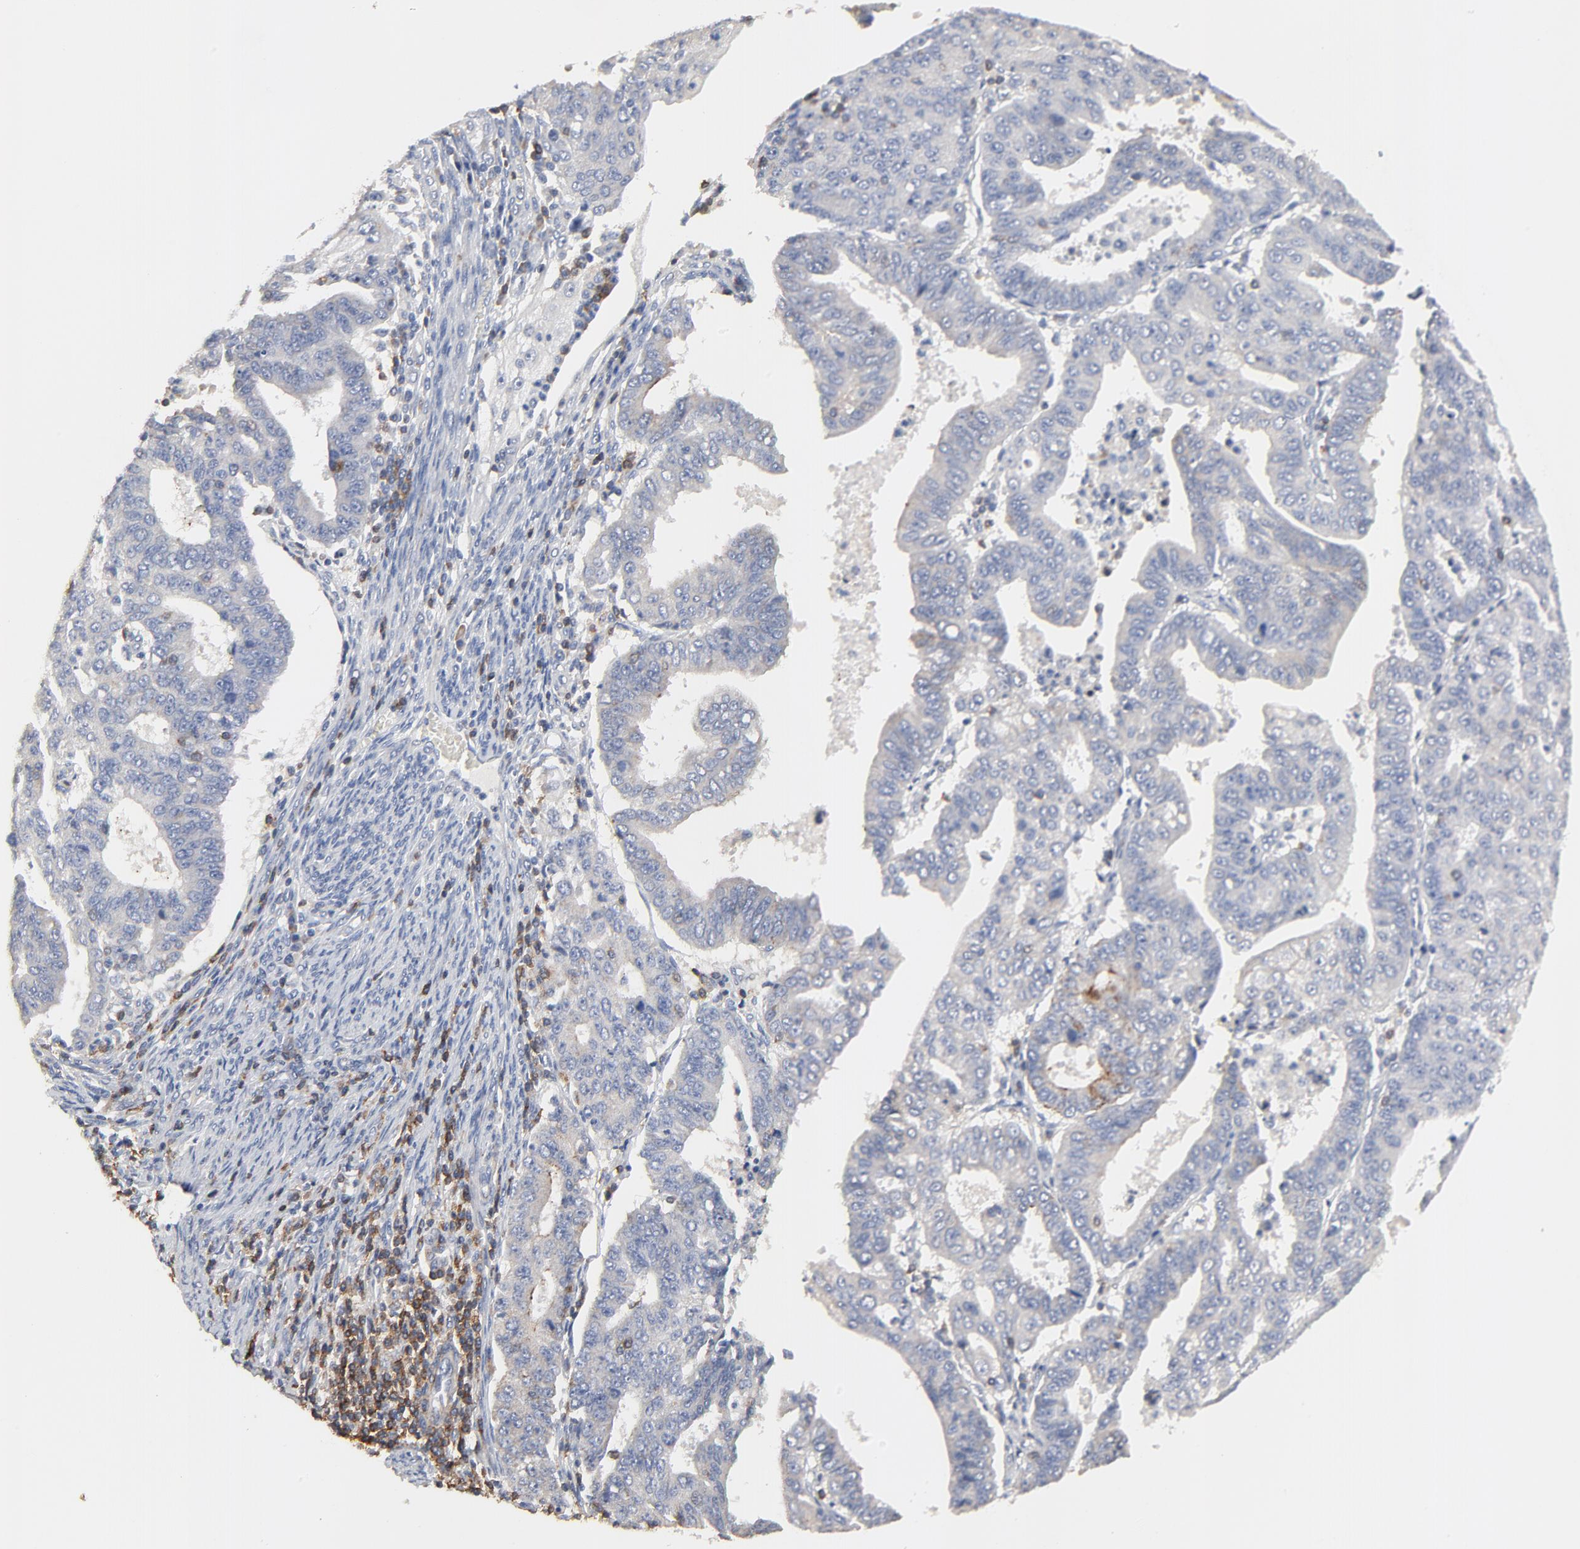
{"staining": {"intensity": "weak", "quantity": "<25%", "location": "cytoplasmic/membranous"}, "tissue": "endometrial cancer", "cell_type": "Tumor cells", "image_type": "cancer", "snomed": [{"axis": "morphology", "description": "Adenocarcinoma, NOS"}, {"axis": "topography", "description": "Endometrium"}], "caption": "The IHC histopathology image has no significant positivity in tumor cells of endometrial adenocarcinoma tissue.", "gene": "SKAP1", "patient": {"sex": "female", "age": 56}}